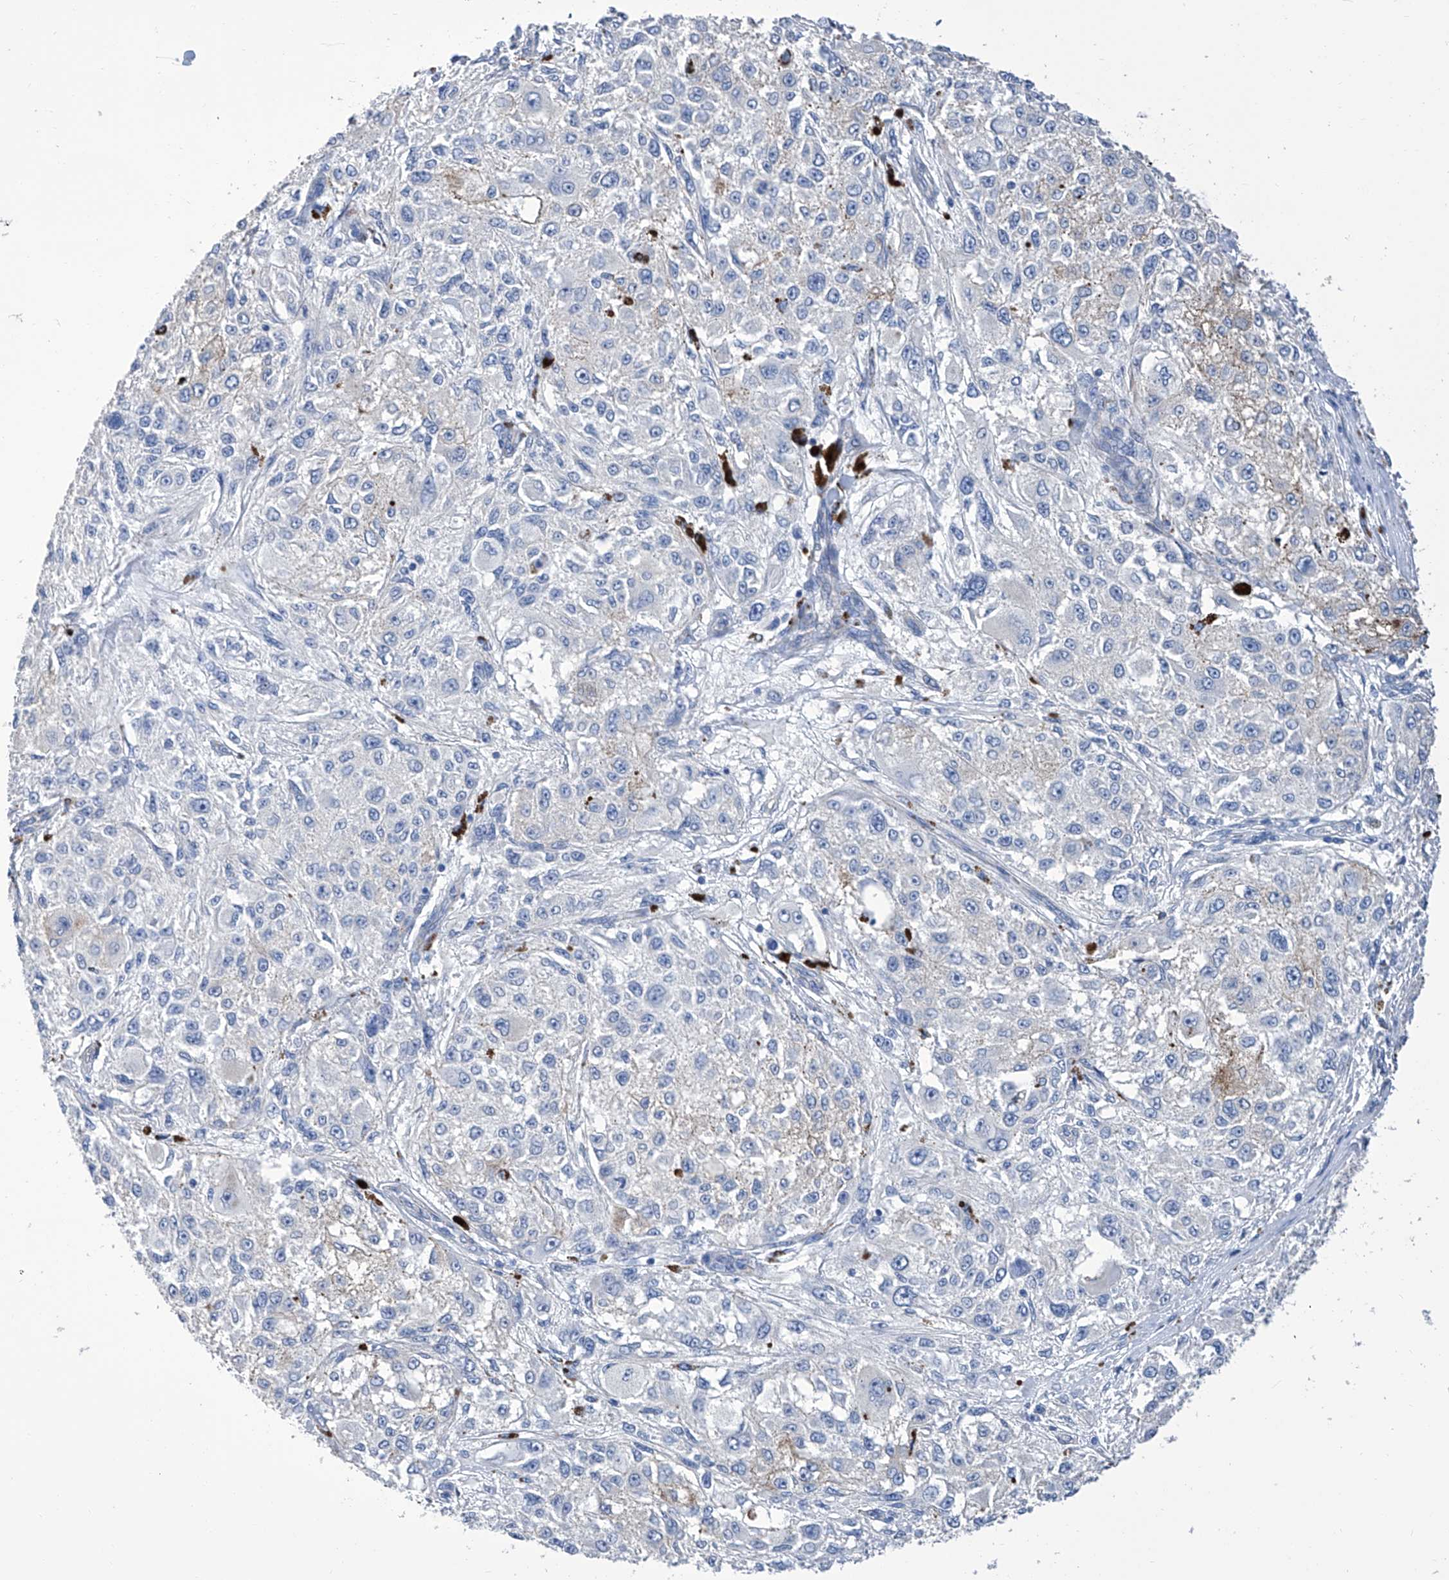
{"staining": {"intensity": "negative", "quantity": "none", "location": "none"}, "tissue": "melanoma", "cell_type": "Tumor cells", "image_type": "cancer", "snomed": [{"axis": "morphology", "description": "Necrosis, NOS"}, {"axis": "morphology", "description": "Malignant melanoma, NOS"}, {"axis": "topography", "description": "Skin"}], "caption": "The micrograph displays no significant expression in tumor cells of melanoma.", "gene": "SMS", "patient": {"sex": "female", "age": 87}}